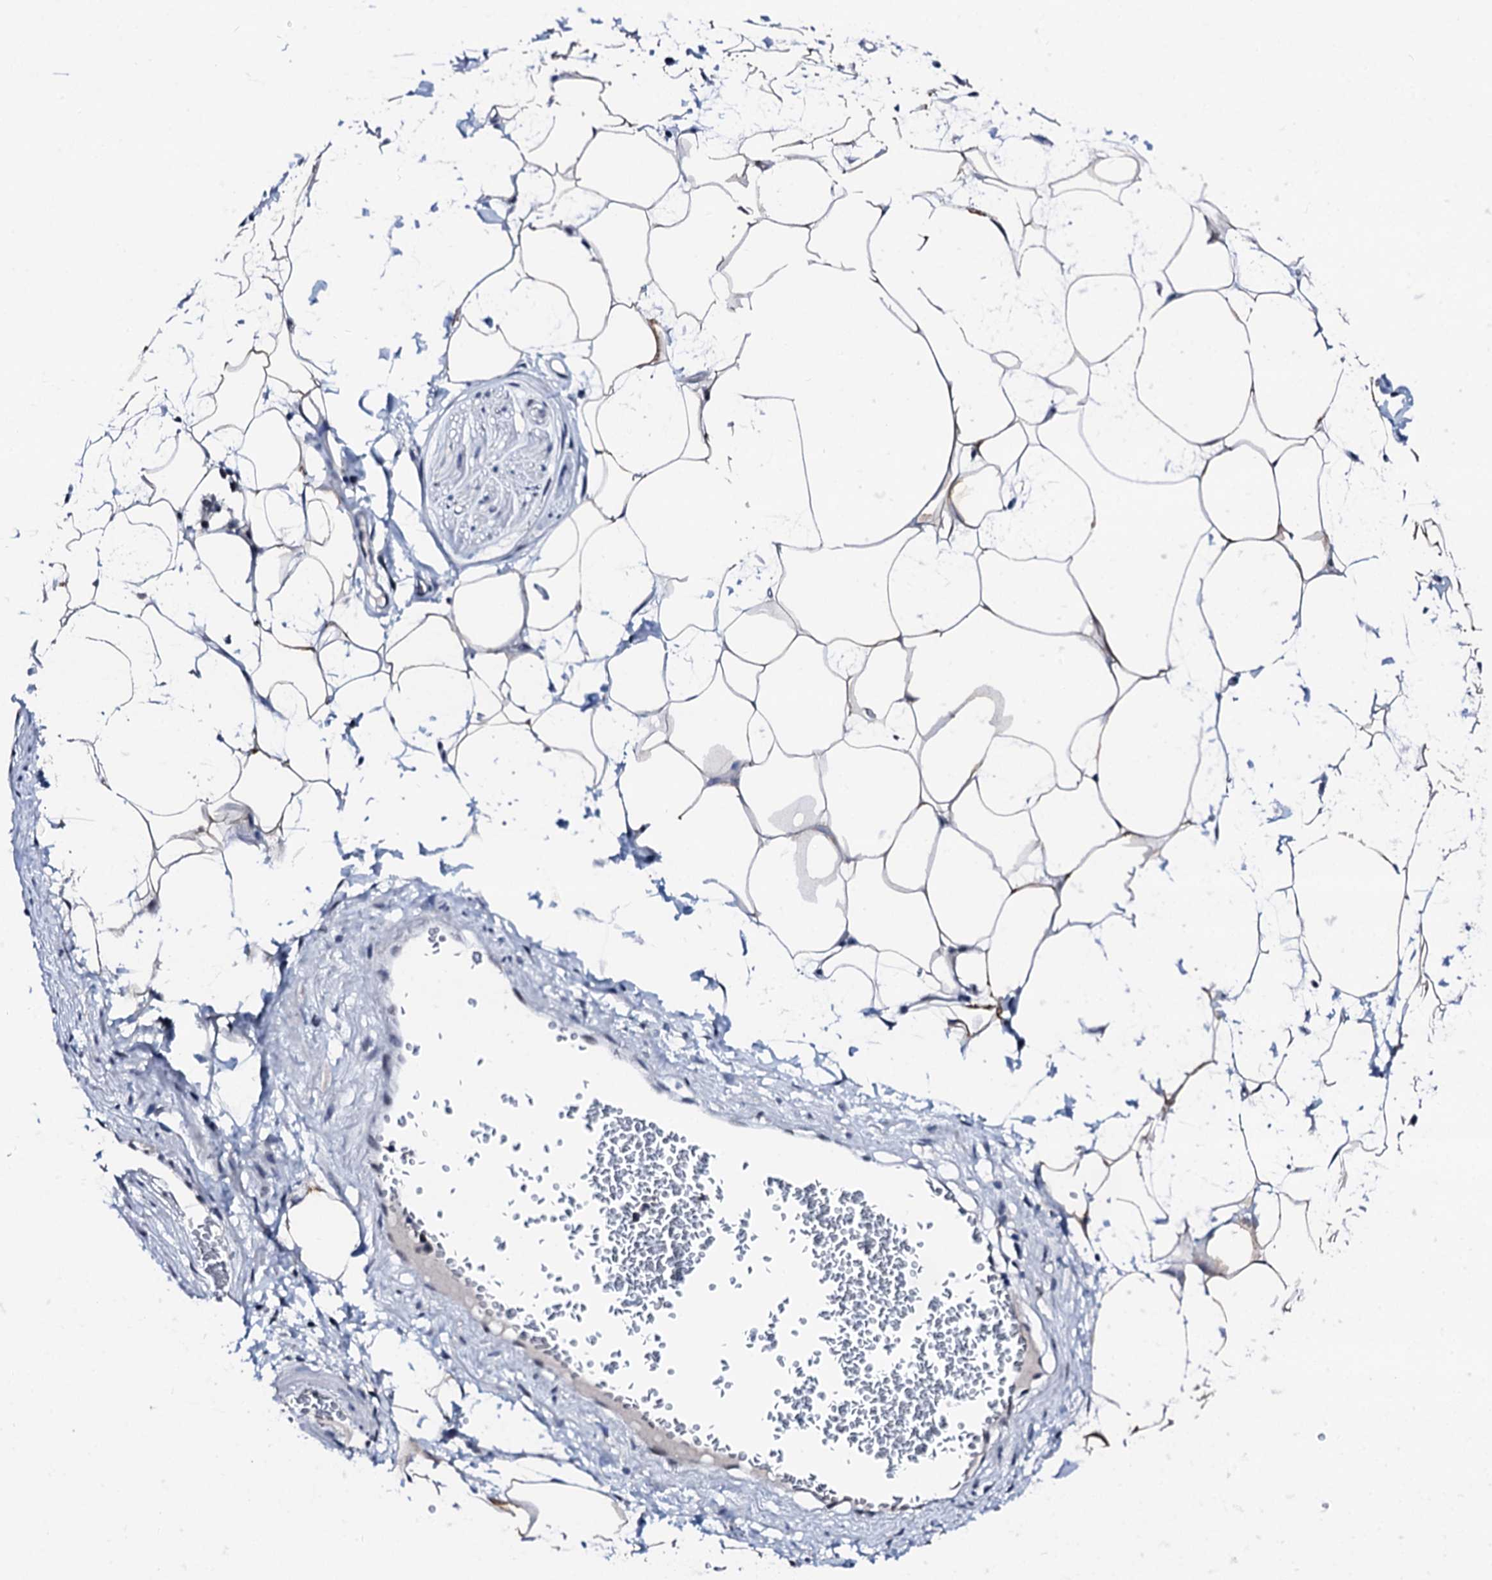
{"staining": {"intensity": "negative", "quantity": "none", "location": "none"}, "tissue": "adipose tissue", "cell_type": "Adipocytes", "image_type": "normal", "snomed": [{"axis": "morphology", "description": "Normal tissue, NOS"}, {"axis": "morphology", "description": "Adenocarcinoma, NOS"}, {"axis": "topography", "description": "Rectum"}, {"axis": "topography", "description": "Vagina"}, {"axis": "topography", "description": "Peripheral nerve tissue"}], "caption": "This is an immunohistochemistry histopathology image of normal human adipose tissue. There is no staining in adipocytes.", "gene": "TRAFD1", "patient": {"sex": "female", "age": 71}}